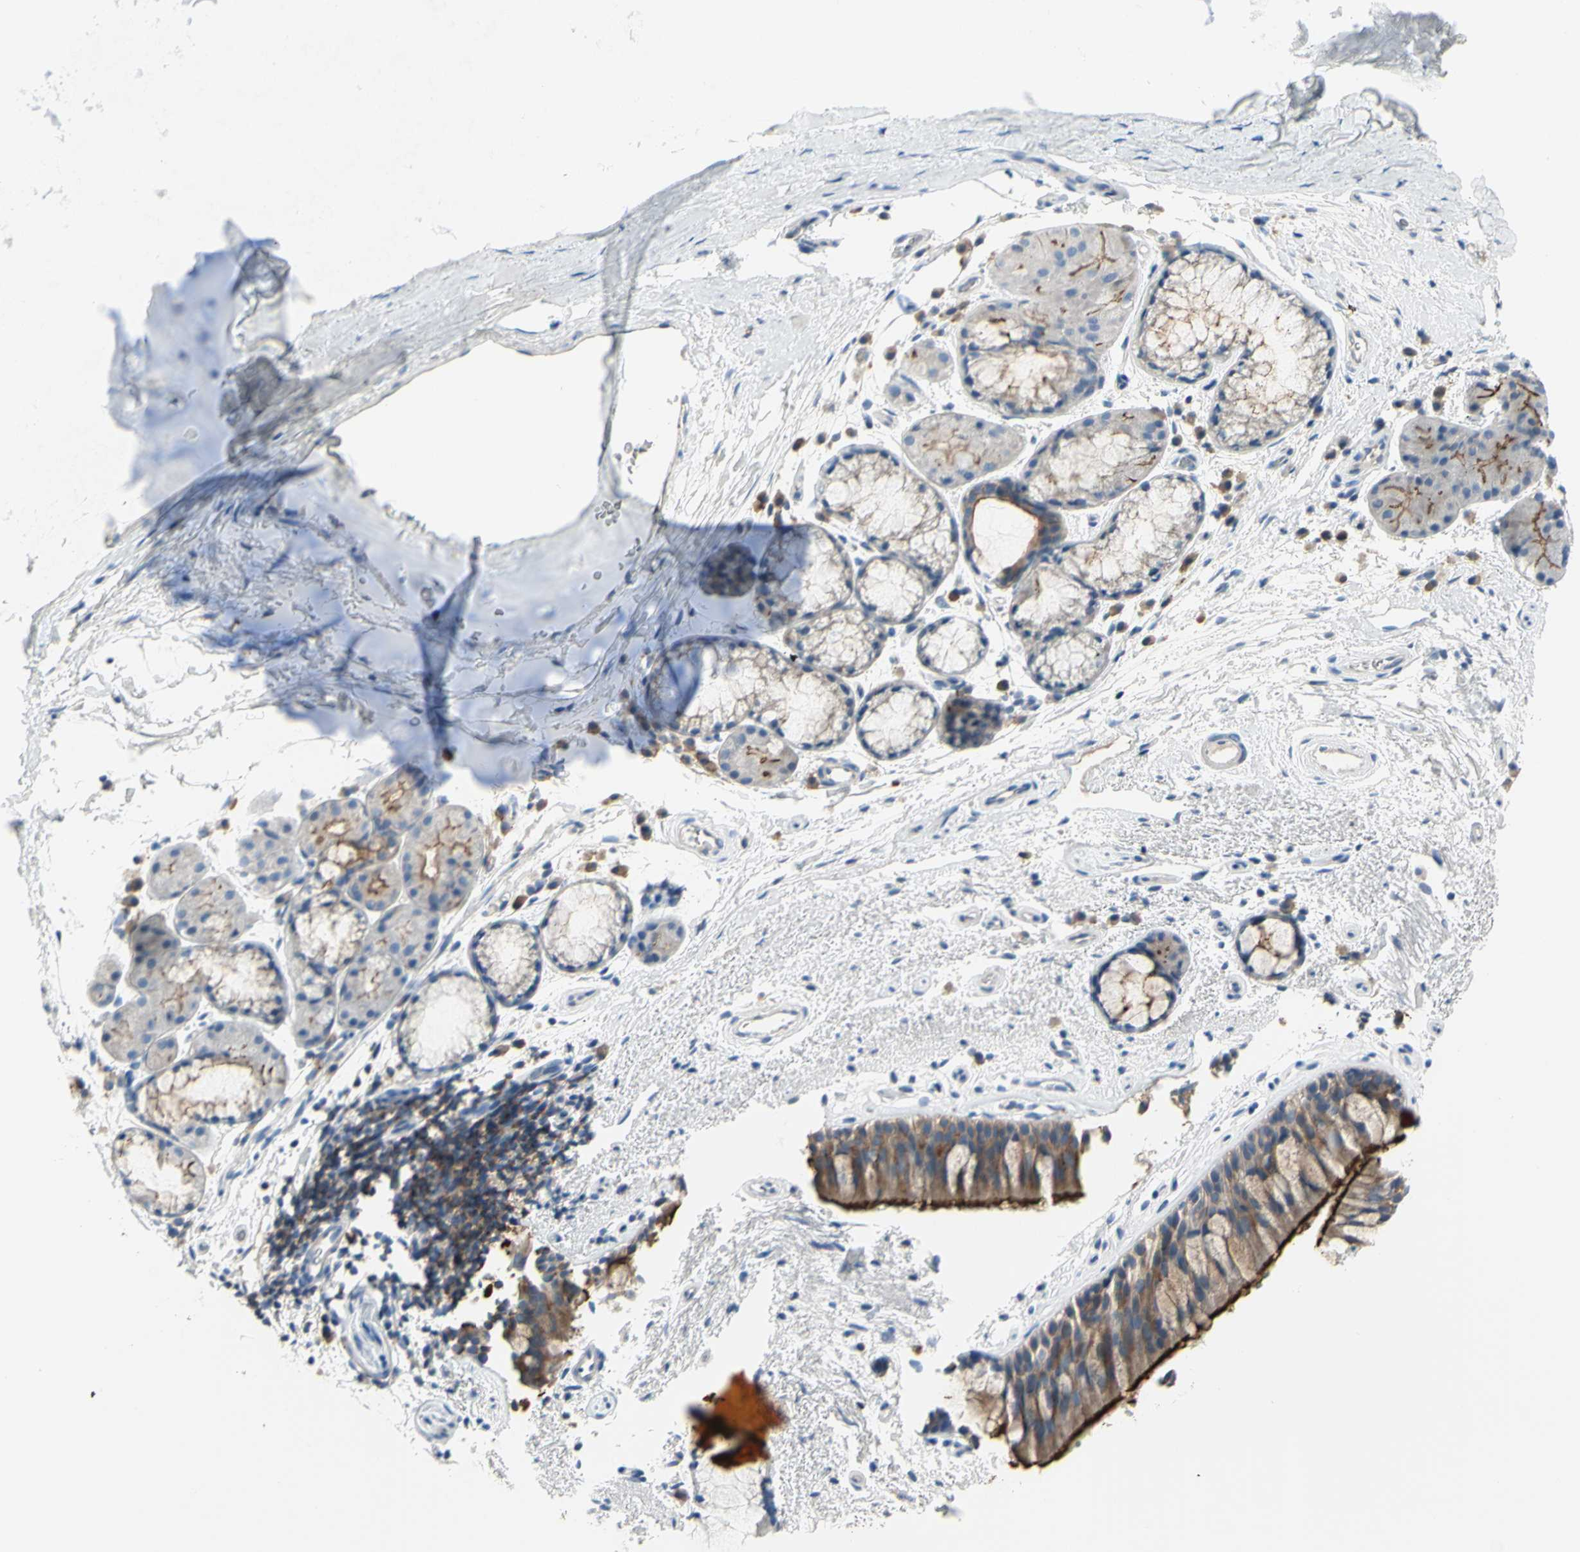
{"staining": {"intensity": "moderate", "quantity": ">75%", "location": "cytoplasmic/membranous"}, "tissue": "bronchus", "cell_type": "Respiratory epithelial cells", "image_type": "normal", "snomed": [{"axis": "morphology", "description": "Normal tissue, NOS"}, {"axis": "topography", "description": "Bronchus"}], "caption": "This micrograph shows IHC staining of normal human bronchus, with medium moderate cytoplasmic/membranous positivity in about >75% of respiratory epithelial cells.", "gene": "MUC1", "patient": {"sex": "female", "age": 54}}